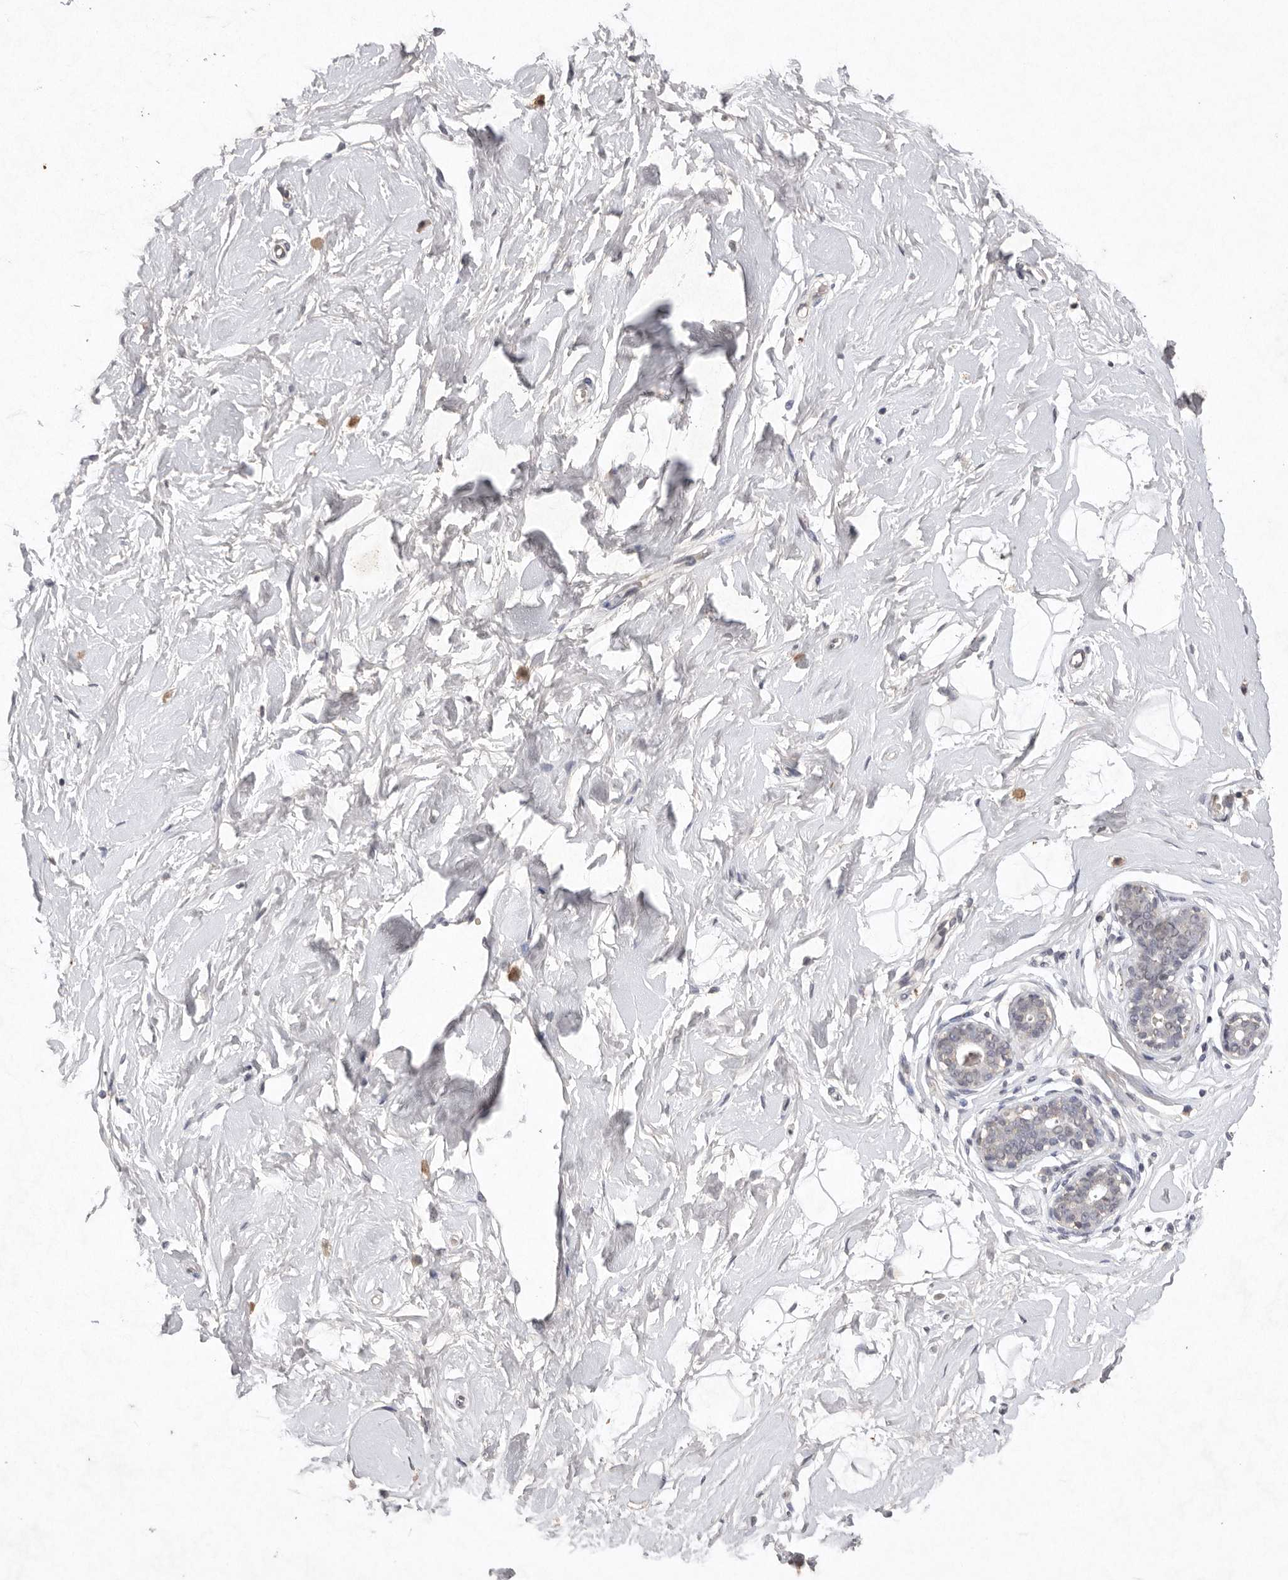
{"staining": {"intensity": "negative", "quantity": "none", "location": "none"}, "tissue": "breast", "cell_type": "Adipocytes", "image_type": "normal", "snomed": [{"axis": "morphology", "description": "Normal tissue, NOS"}, {"axis": "morphology", "description": "Adenoma, NOS"}, {"axis": "topography", "description": "Breast"}], "caption": "Micrograph shows no significant protein positivity in adipocytes of benign breast.", "gene": "APLNR", "patient": {"sex": "female", "age": 23}}